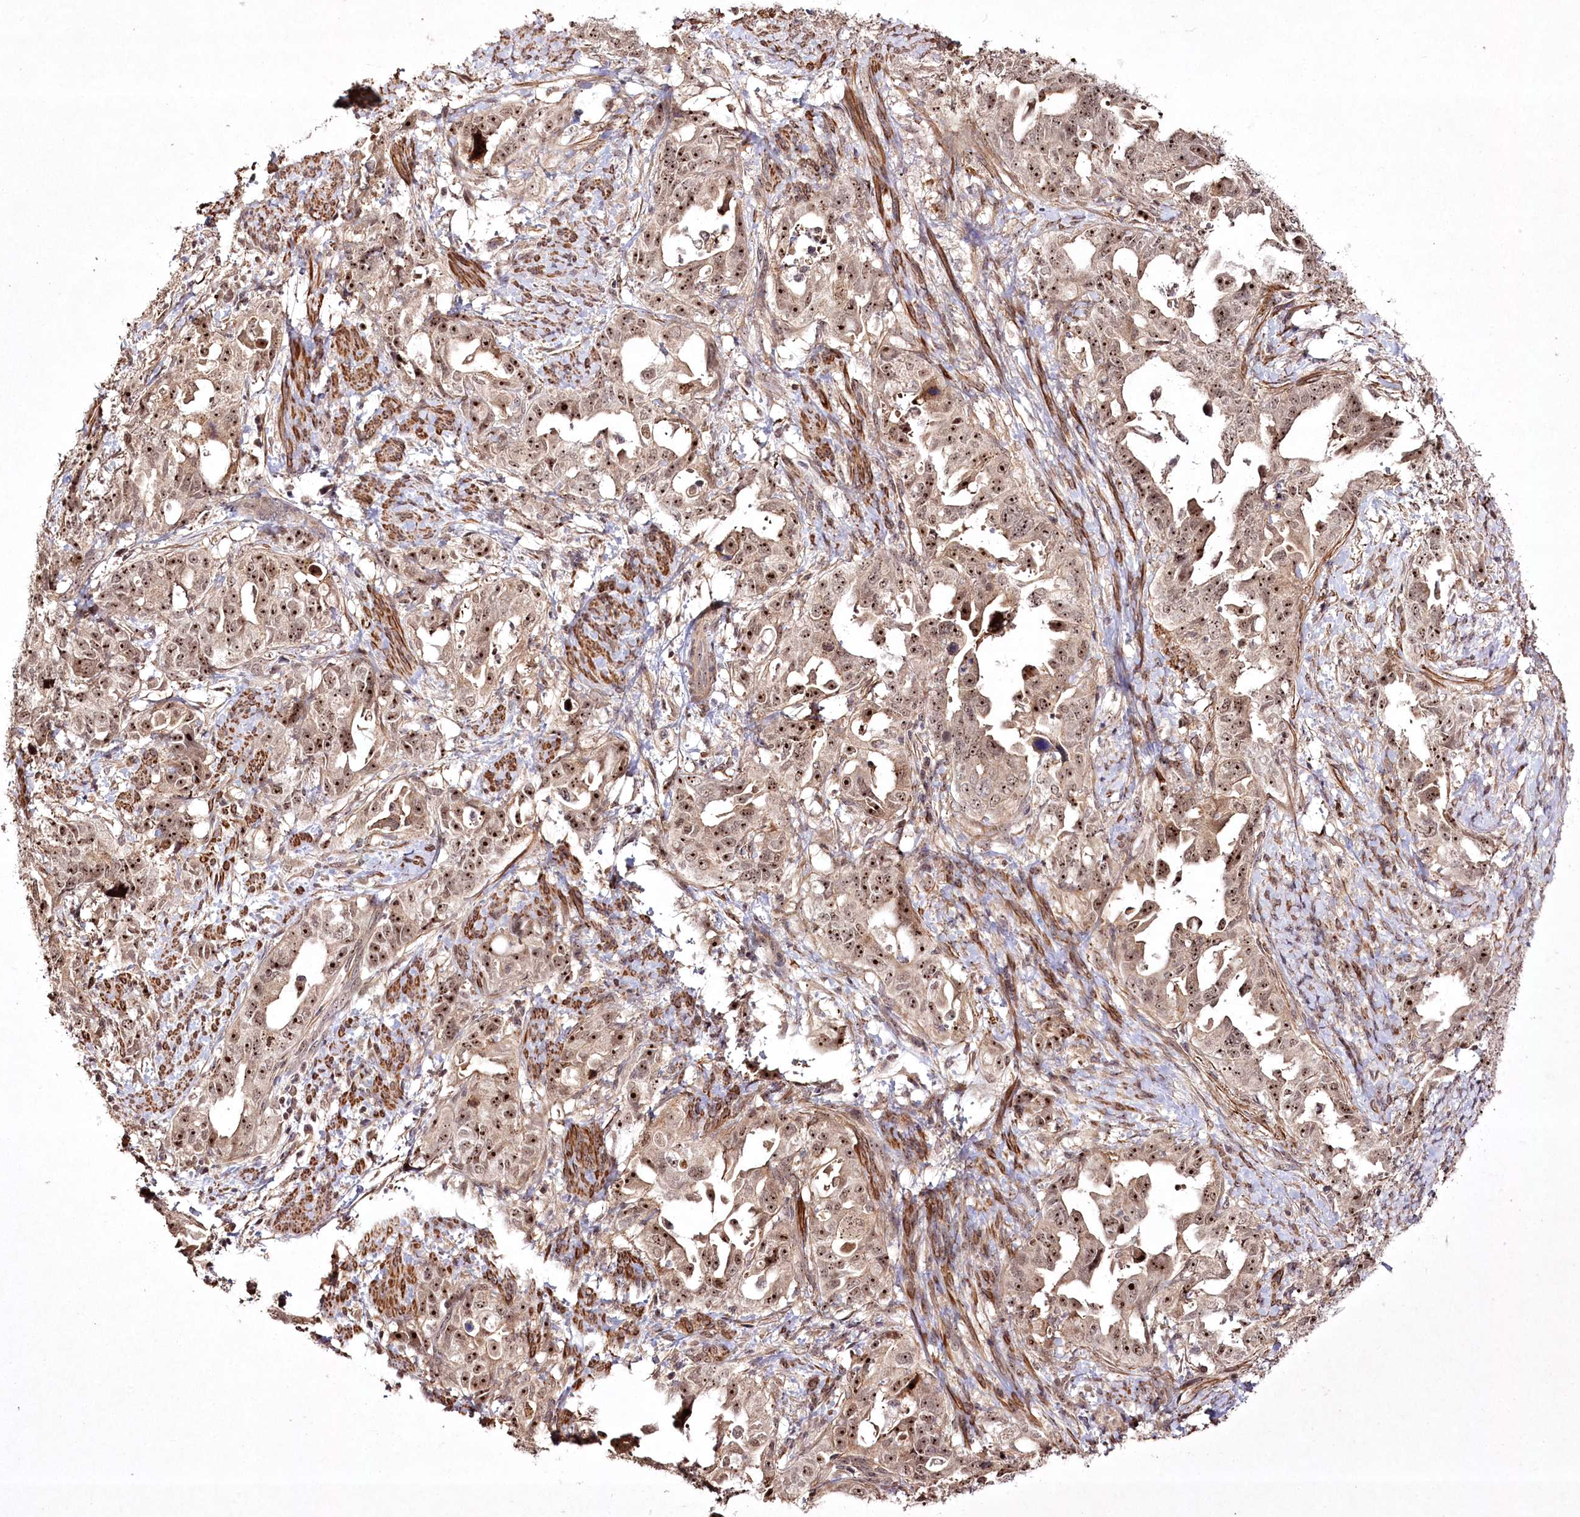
{"staining": {"intensity": "moderate", "quantity": ">75%", "location": "nuclear"}, "tissue": "endometrial cancer", "cell_type": "Tumor cells", "image_type": "cancer", "snomed": [{"axis": "morphology", "description": "Adenocarcinoma, NOS"}, {"axis": "topography", "description": "Endometrium"}], "caption": "Brown immunohistochemical staining in endometrial cancer reveals moderate nuclear staining in approximately >75% of tumor cells.", "gene": "CCDC59", "patient": {"sex": "female", "age": 65}}